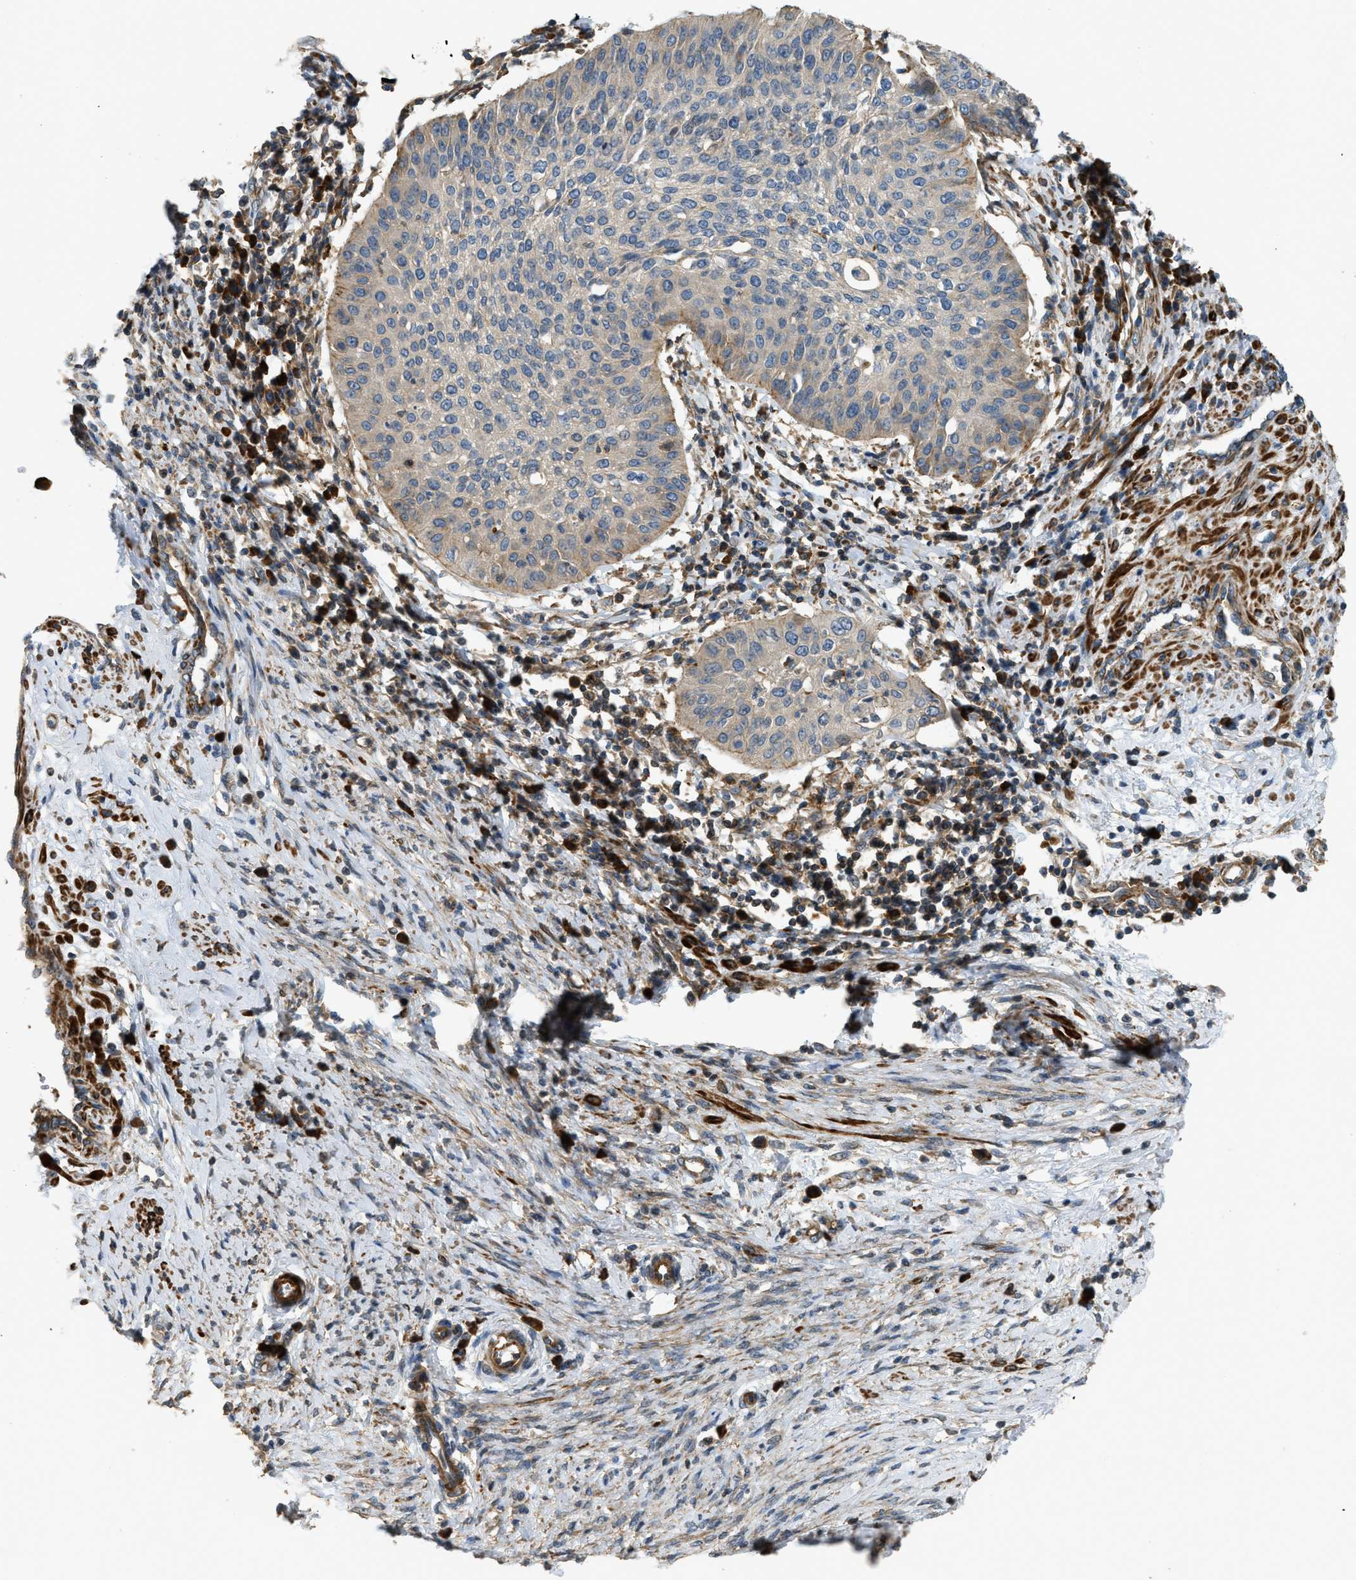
{"staining": {"intensity": "moderate", "quantity": "<25%", "location": "cytoplasmic/membranous"}, "tissue": "cervical cancer", "cell_type": "Tumor cells", "image_type": "cancer", "snomed": [{"axis": "morphology", "description": "Normal tissue, NOS"}, {"axis": "morphology", "description": "Squamous cell carcinoma, NOS"}, {"axis": "topography", "description": "Cervix"}], "caption": "Tumor cells demonstrate moderate cytoplasmic/membranous positivity in about <25% of cells in cervical cancer (squamous cell carcinoma).", "gene": "BTN3A2", "patient": {"sex": "female", "age": 39}}